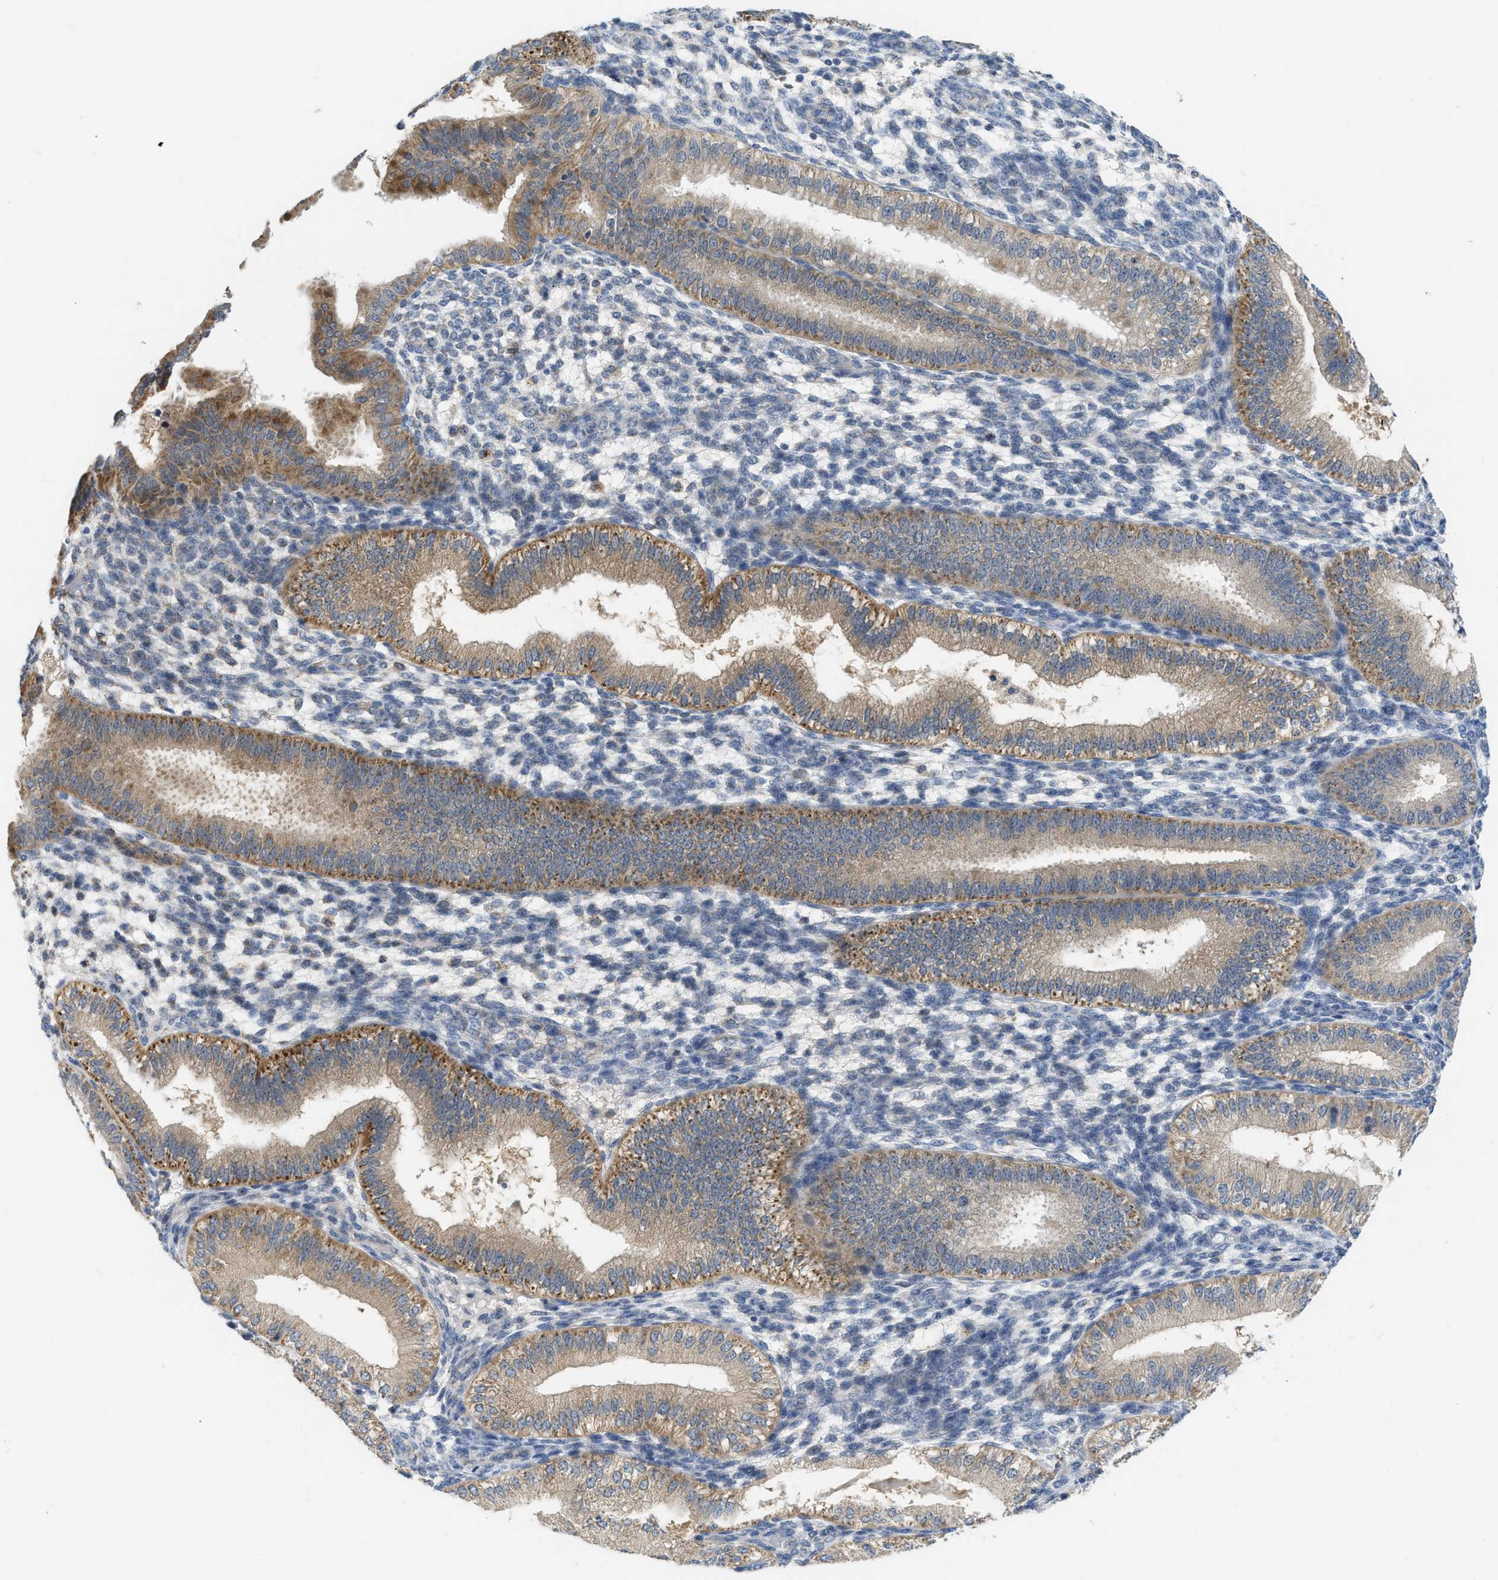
{"staining": {"intensity": "negative", "quantity": "none", "location": "none"}, "tissue": "endometrium", "cell_type": "Cells in endometrial stroma", "image_type": "normal", "snomed": [{"axis": "morphology", "description": "Normal tissue, NOS"}, {"axis": "topography", "description": "Endometrium"}], "caption": "Immunohistochemistry of unremarkable human endometrium reveals no staining in cells in endometrial stroma.", "gene": "GATD3", "patient": {"sex": "female", "age": 39}}